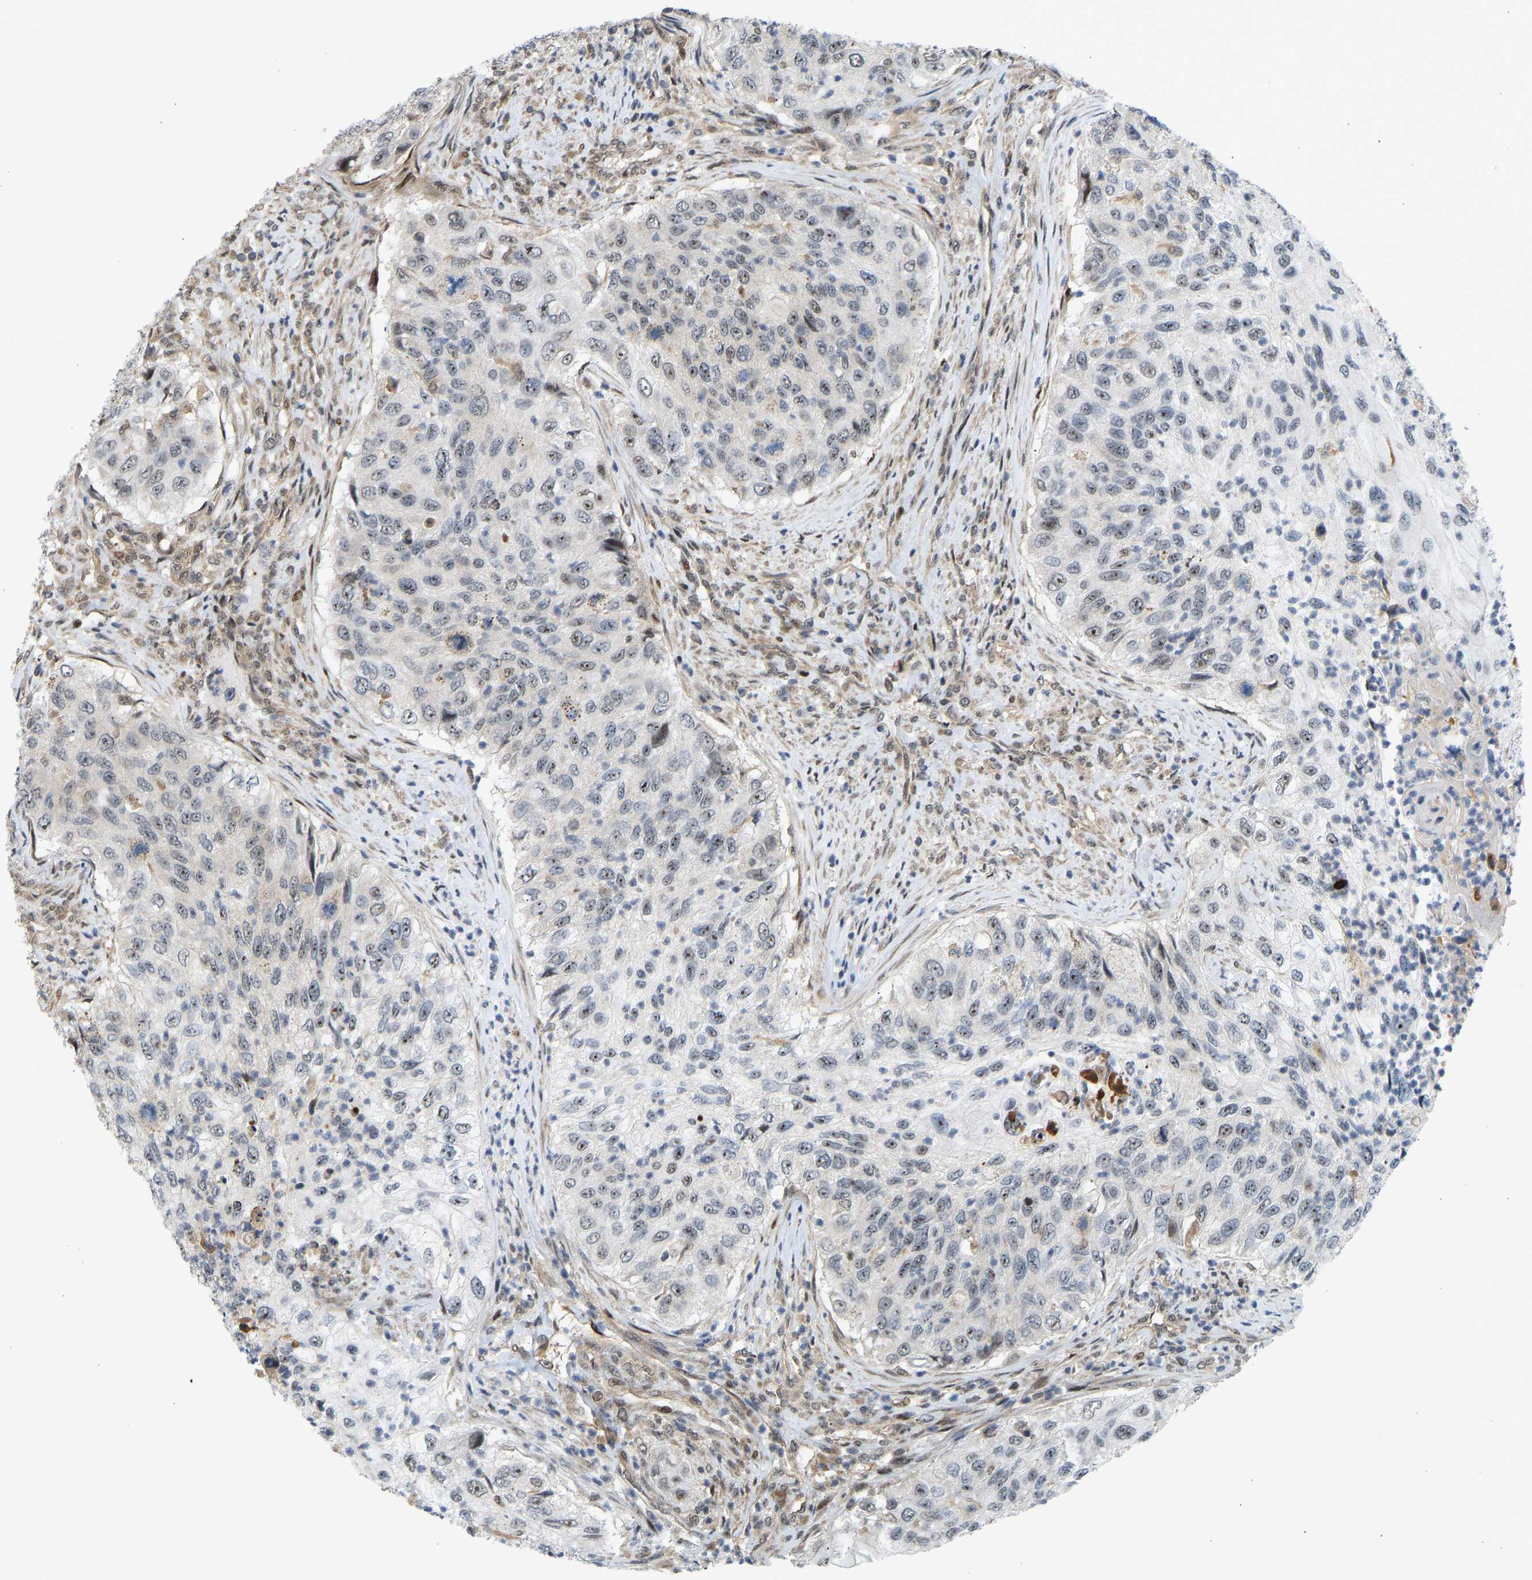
{"staining": {"intensity": "moderate", "quantity": "25%-75%", "location": "nuclear"}, "tissue": "urothelial cancer", "cell_type": "Tumor cells", "image_type": "cancer", "snomed": [{"axis": "morphology", "description": "Urothelial carcinoma, High grade"}, {"axis": "topography", "description": "Urinary bladder"}], "caption": "Immunohistochemical staining of human urothelial cancer exhibits moderate nuclear protein staining in approximately 25%-75% of tumor cells.", "gene": "BAG1", "patient": {"sex": "female", "age": 60}}